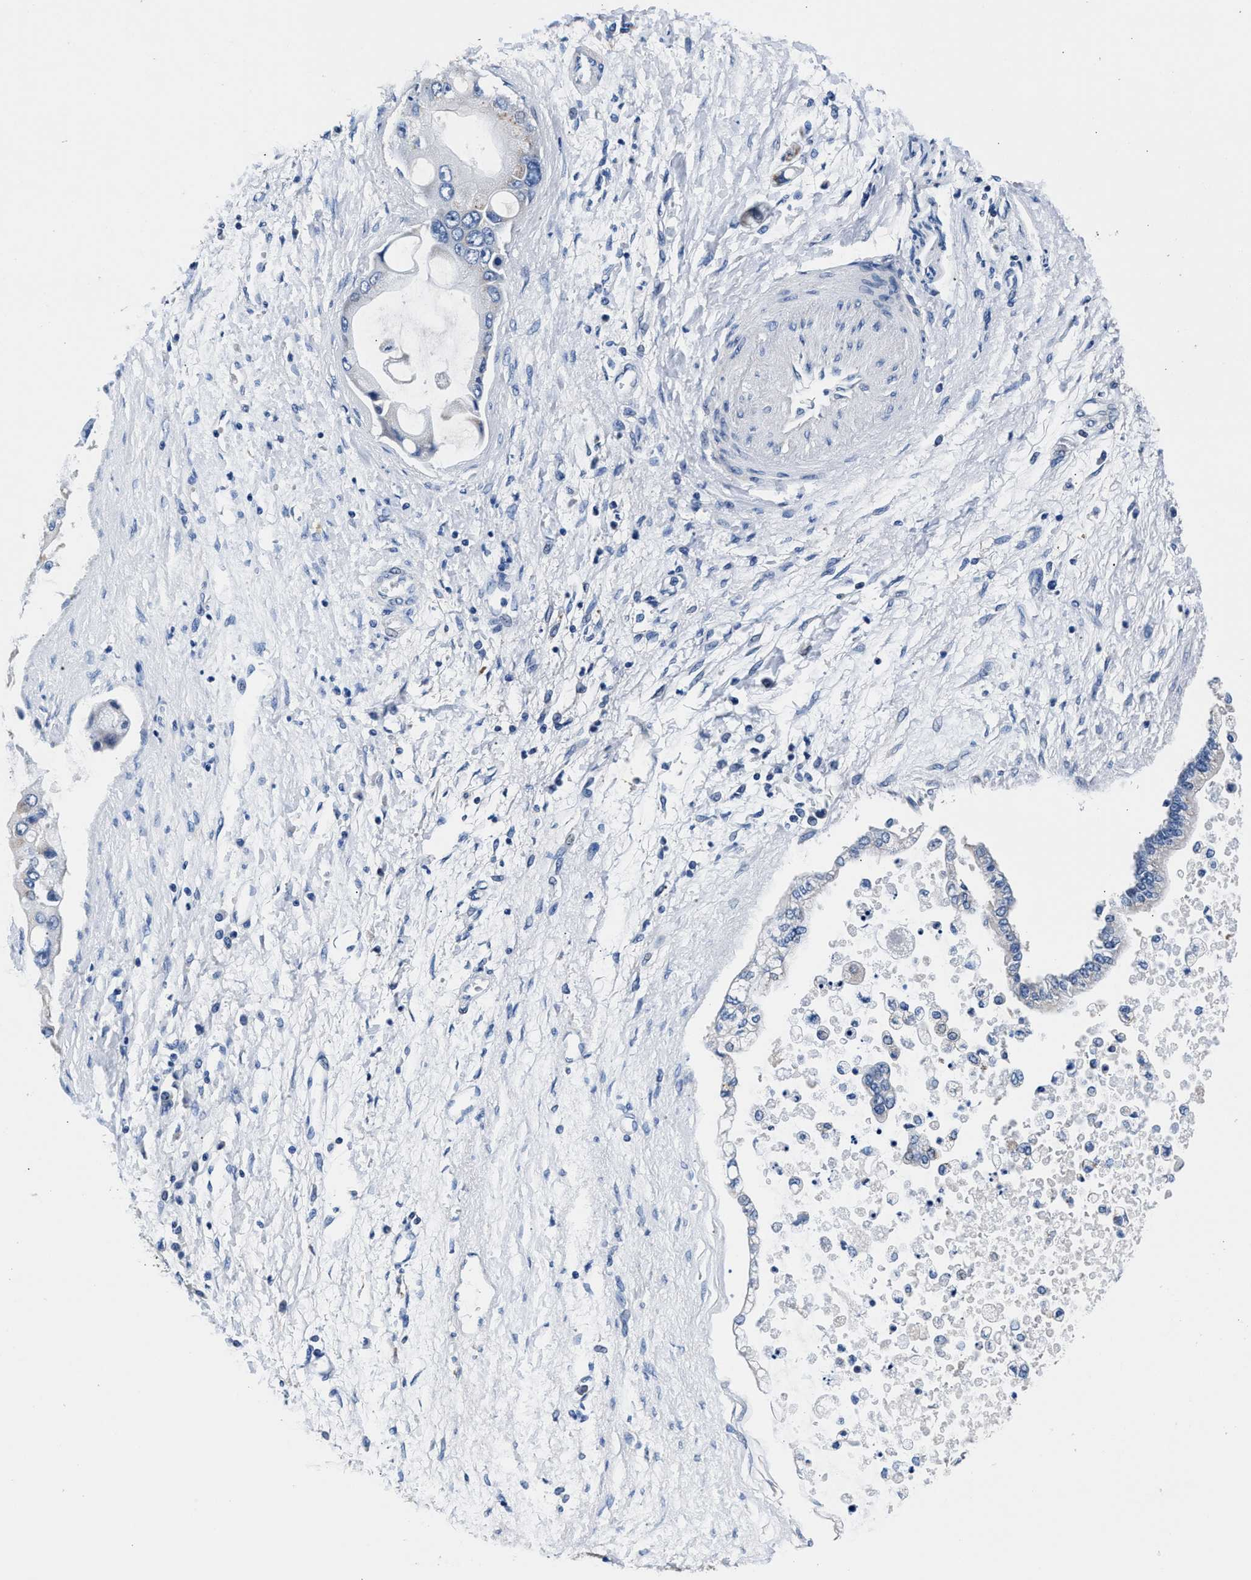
{"staining": {"intensity": "negative", "quantity": "none", "location": "none"}, "tissue": "liver cancer", "cell_type": "Tumor cells", "image_type": "cancer", "snomed": [{"axis": "morphology", "description": "Cholangiocarcinoma"}, {"axis": "topography", "description": "Liver"}], "caption": "This is a photomicrograph of immunohistochemistry staining of cholangiocarcinoma (liver), which shows no positivity in tumor cells.", "gene": "GSTM1", "patient": {"sex": "male", "age": 50}}